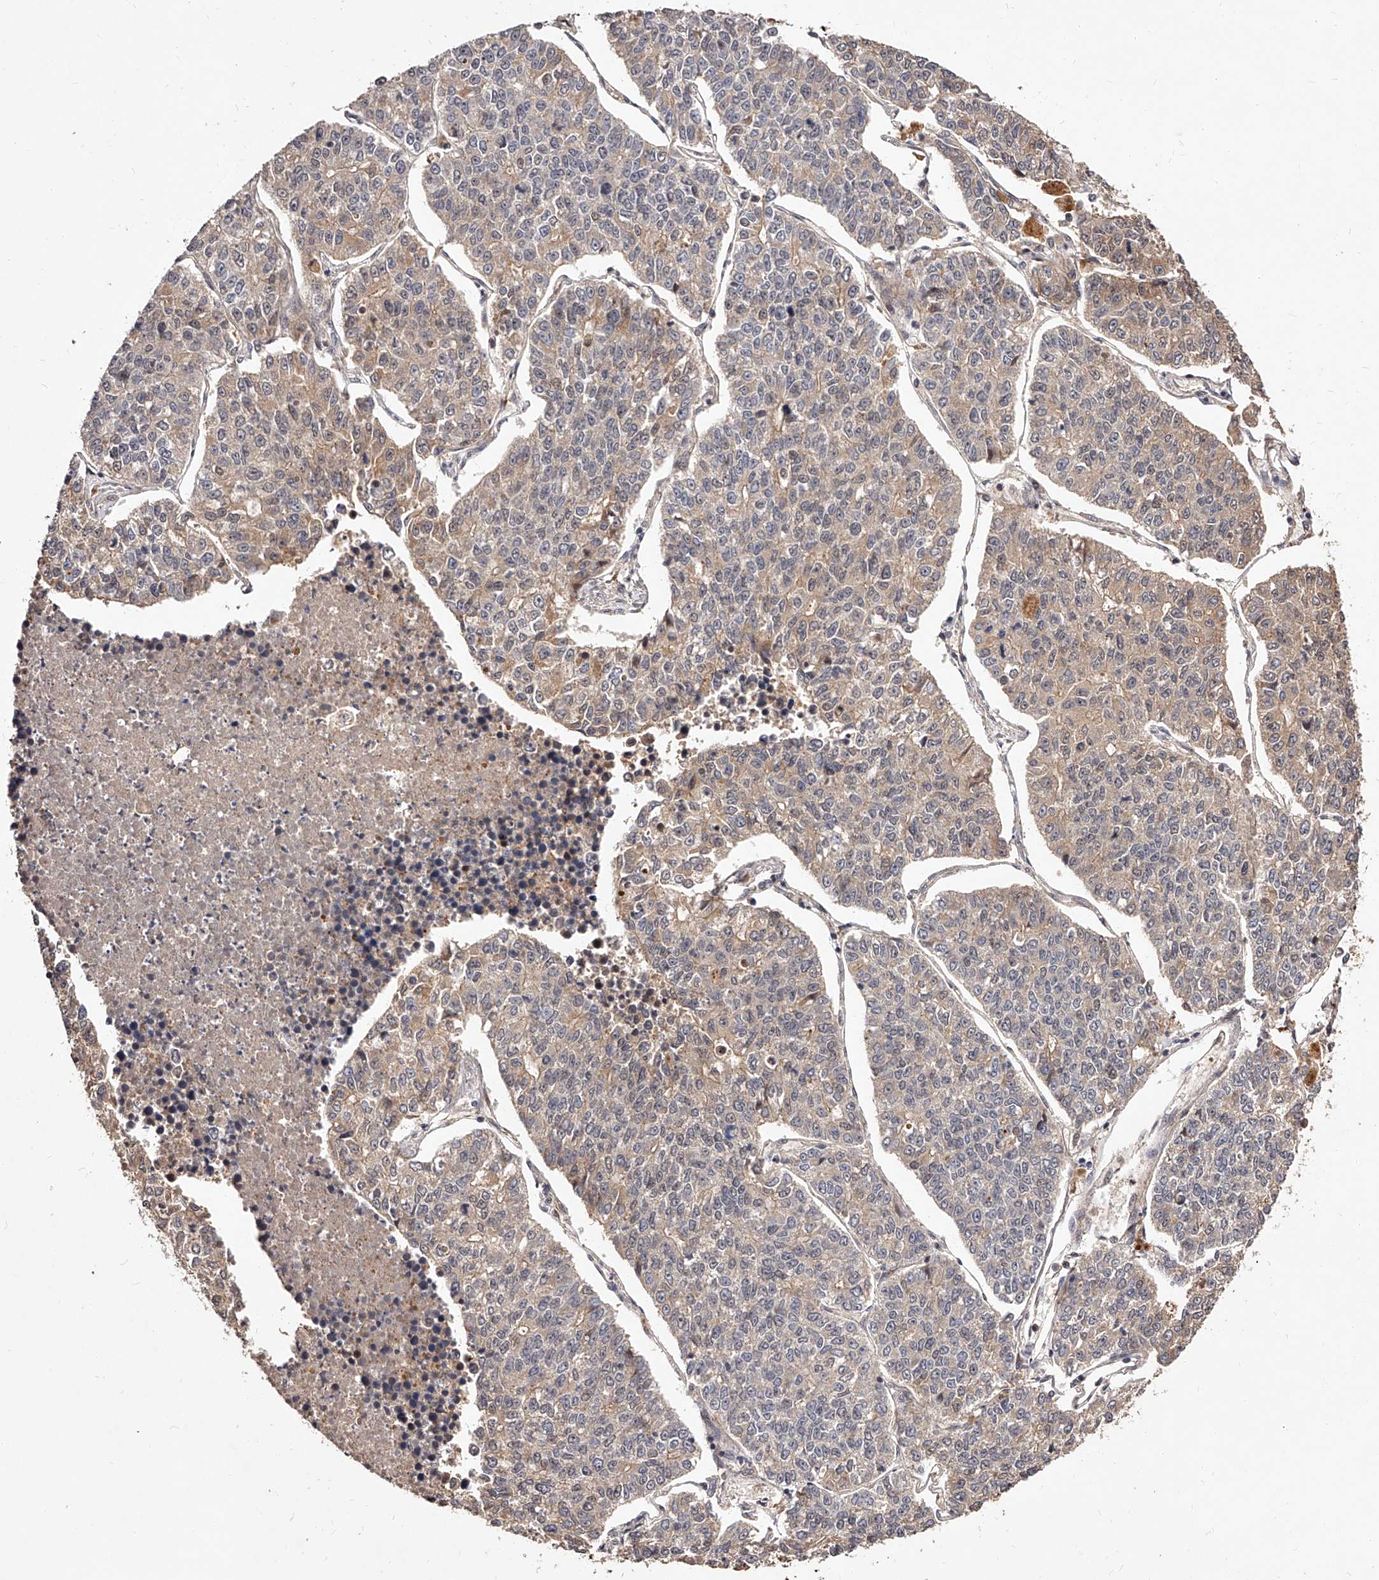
{"staining": {"intensity": "weak", "quantity": "25%-75%", "location": "cytoplasmic/membranous"}, "tissue": "lung cancer", "cell_type": "Tumor cells", "image_type": "cancer", "snomed": [{"axis": "morphology", "description": "Adenocarcinoma, NOS"}, {"axis": "topography", "description": "Lung"}], "caption": "A photomicrograph of human lung cancer (adenocarcinoma) stained for a protein displays weak cytoplasmic/membranous brown staining in tumor cells.", "gene": "CUL7", "patient": {"sex": "male", "age": 49}}